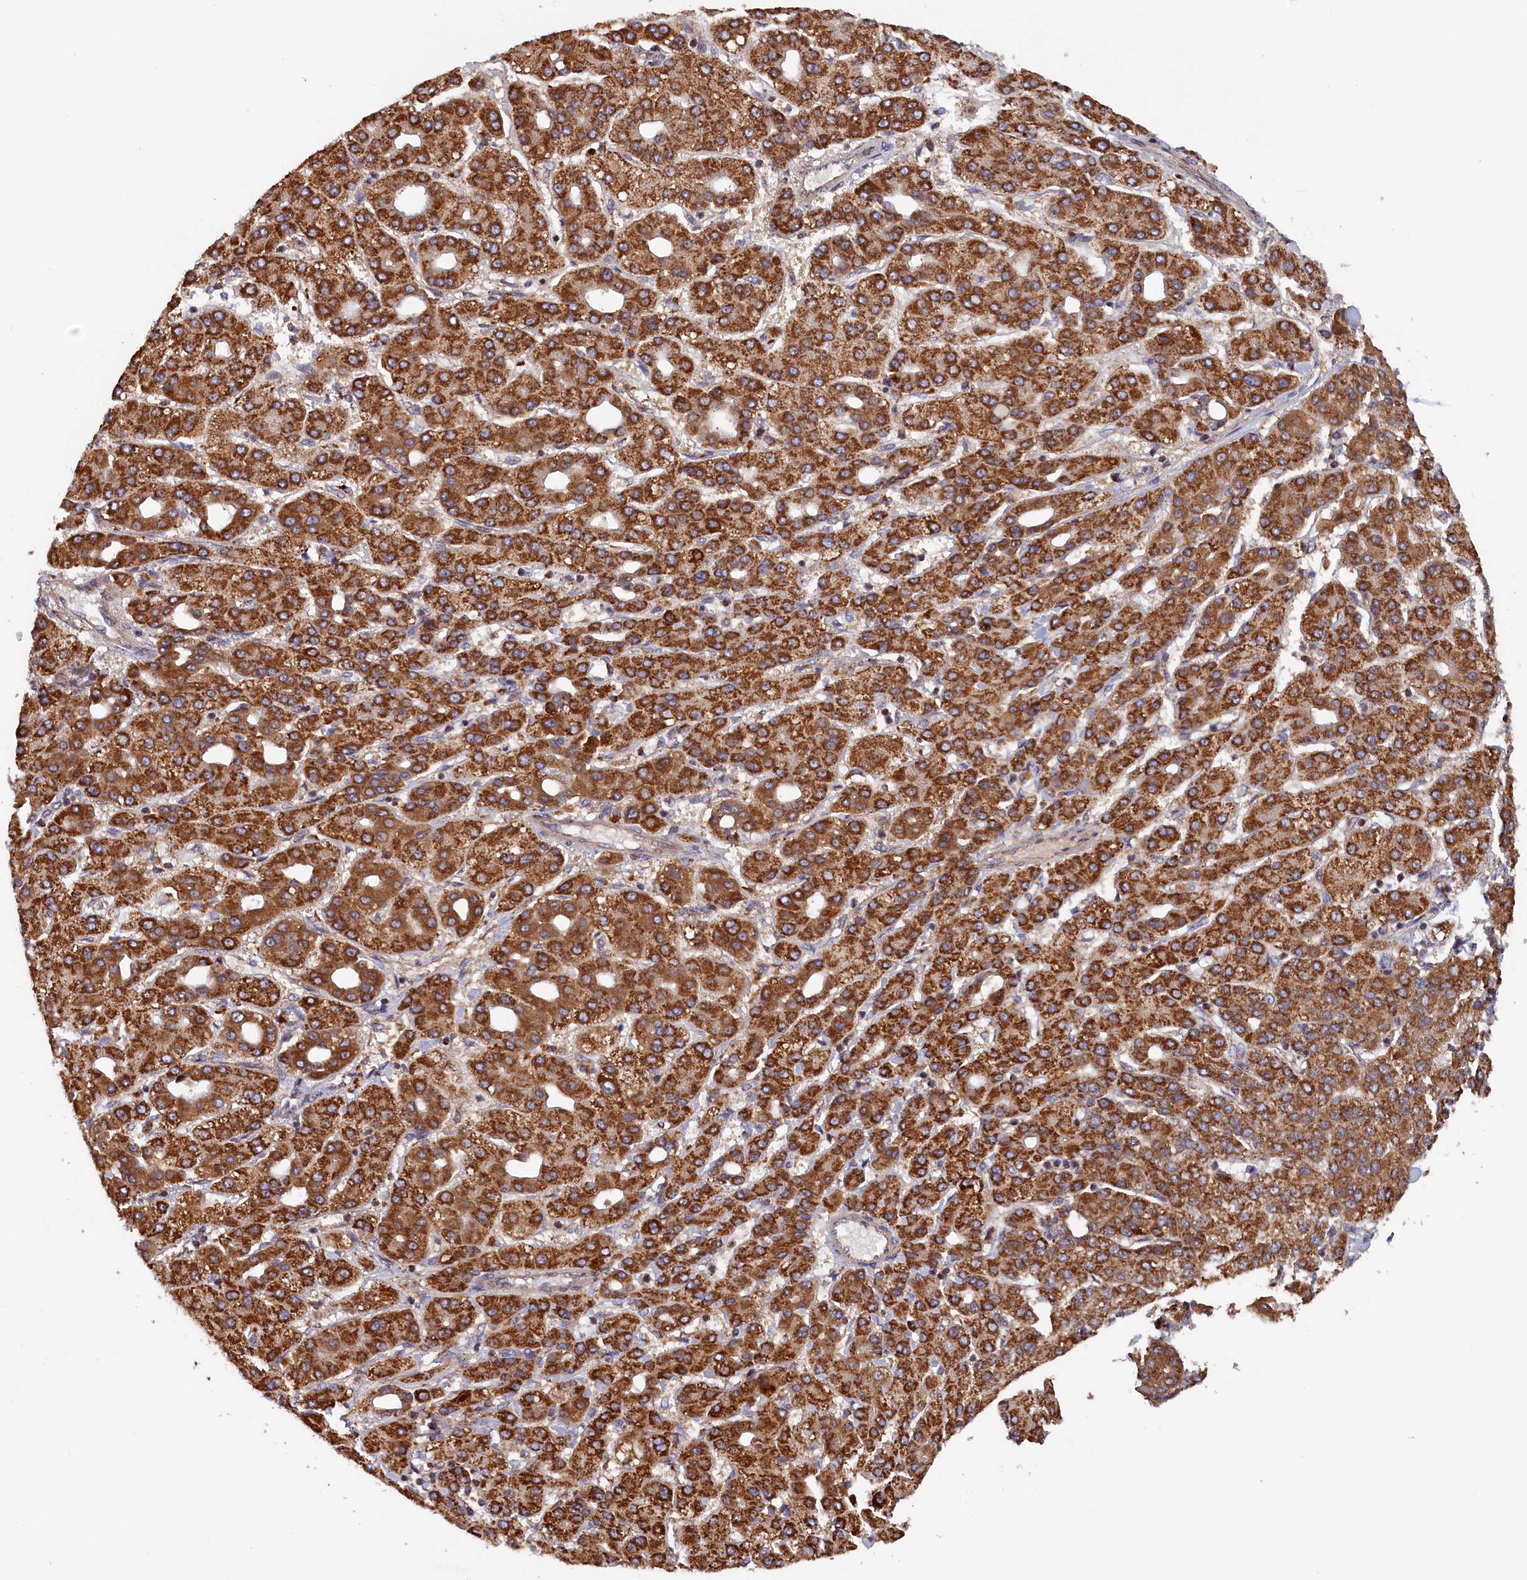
{"staining": {"intensity": "strong", "quantity": ">75%", "location": "cytoplasmic/membranous"}, "tissue": "liver cancer", "cell_type": "Tumor cells", "image_type": "cancer", "snomed": [{"axis": "morphology", "description": "Carcinoma, Hepatocellular, NOS"}, {"axis": "topography", "description": "Liver"}], "caption": "An immunohistochemistry image of neoplastic tissue is shown. Protein staining in brown highlights strong cytoplasmic/membranous positivity in hepatocellular carcinoma (liver) within tumor cells. (DAB IHC with brightfield microscopy, high magnification).", "gene": "DUS3L", "patient": {"sex": "male", "age": 65}}